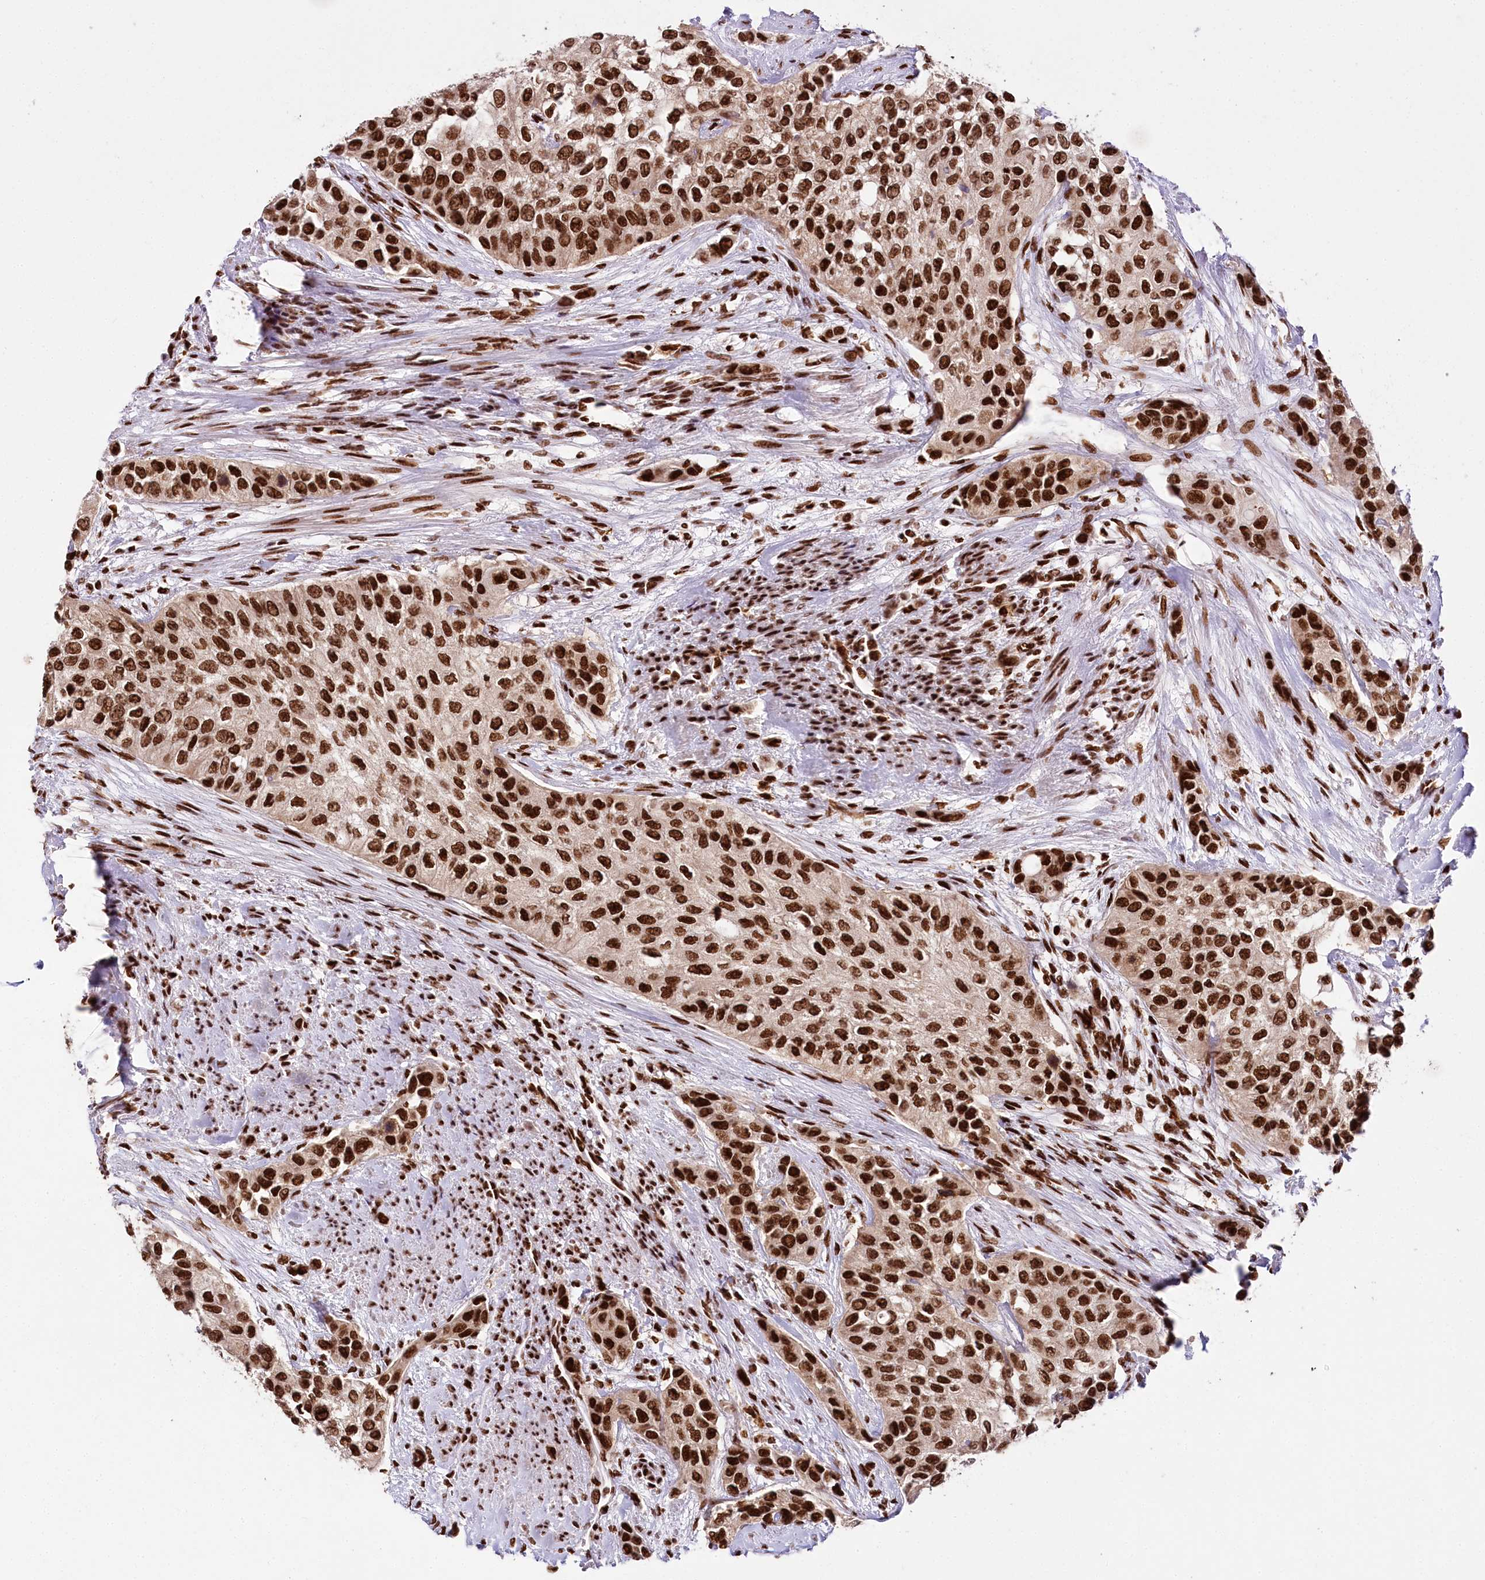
{"staining": {"intensity": "strong", "quantity": ">75%", "location": "nuclear"}, "tissue": "urothelial cancer", "cell_type": "Tumor cells", "image_type": "cancer", "snomed": [{"axis": "morphology", "description": "Normal tissue, NOS"}, {"axis": "morphology", "description": "Urothelial carcinoma, High grade"}, {"axis": "topography", "description": "Vascular tissue"}, {"axis": "topography", "description": "Urinary bladder"}], "caption": "A high-resolution image shows immunohistochemistry (IHC) staining of urothelial carcinoma (high-grade), which displays strong nuclear expression in approximately >75% of tumor cells.", "gene": "SMARCE1", "patient": {"sex": "female", "age": 56}}